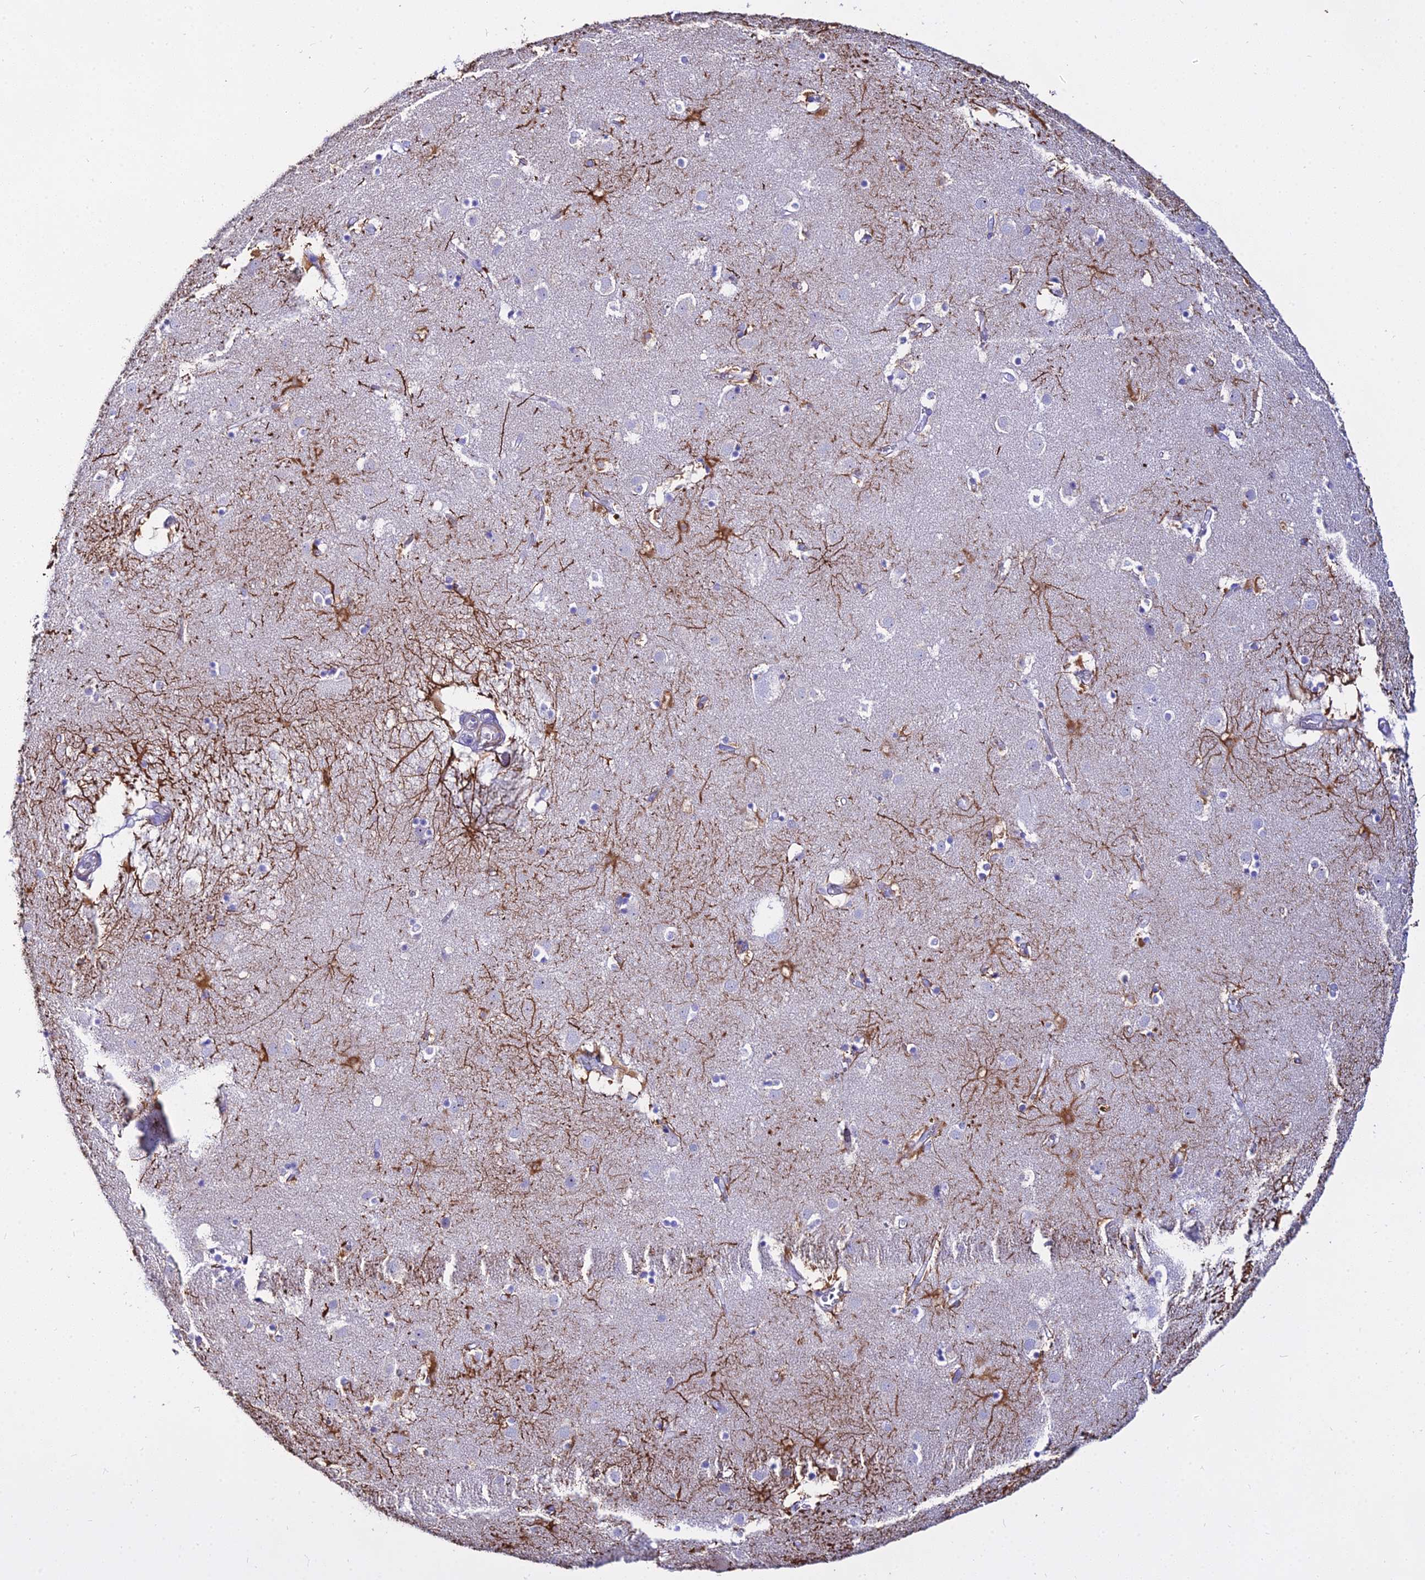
{"staining": {"intensity": "moderate", "quantity": "<25%", "location": "cytoplasmic/membranous"}, "tissue": "caudate", "cell_type": "Glial cells", "image_type": "normal", "snomed": [{"axis": "morphology", "description": "Normal tissue, NOS"}, {"axis": "topography", "description": "Lateral ventricle wall"}], "caption": "Caudate stained for a protein (brown) displays moderate cytoplasmic/membranous positive staining in approximately <25% of glial cells.", "gene": "DLX1", "patient": {"sex": "male", "age": 70}}